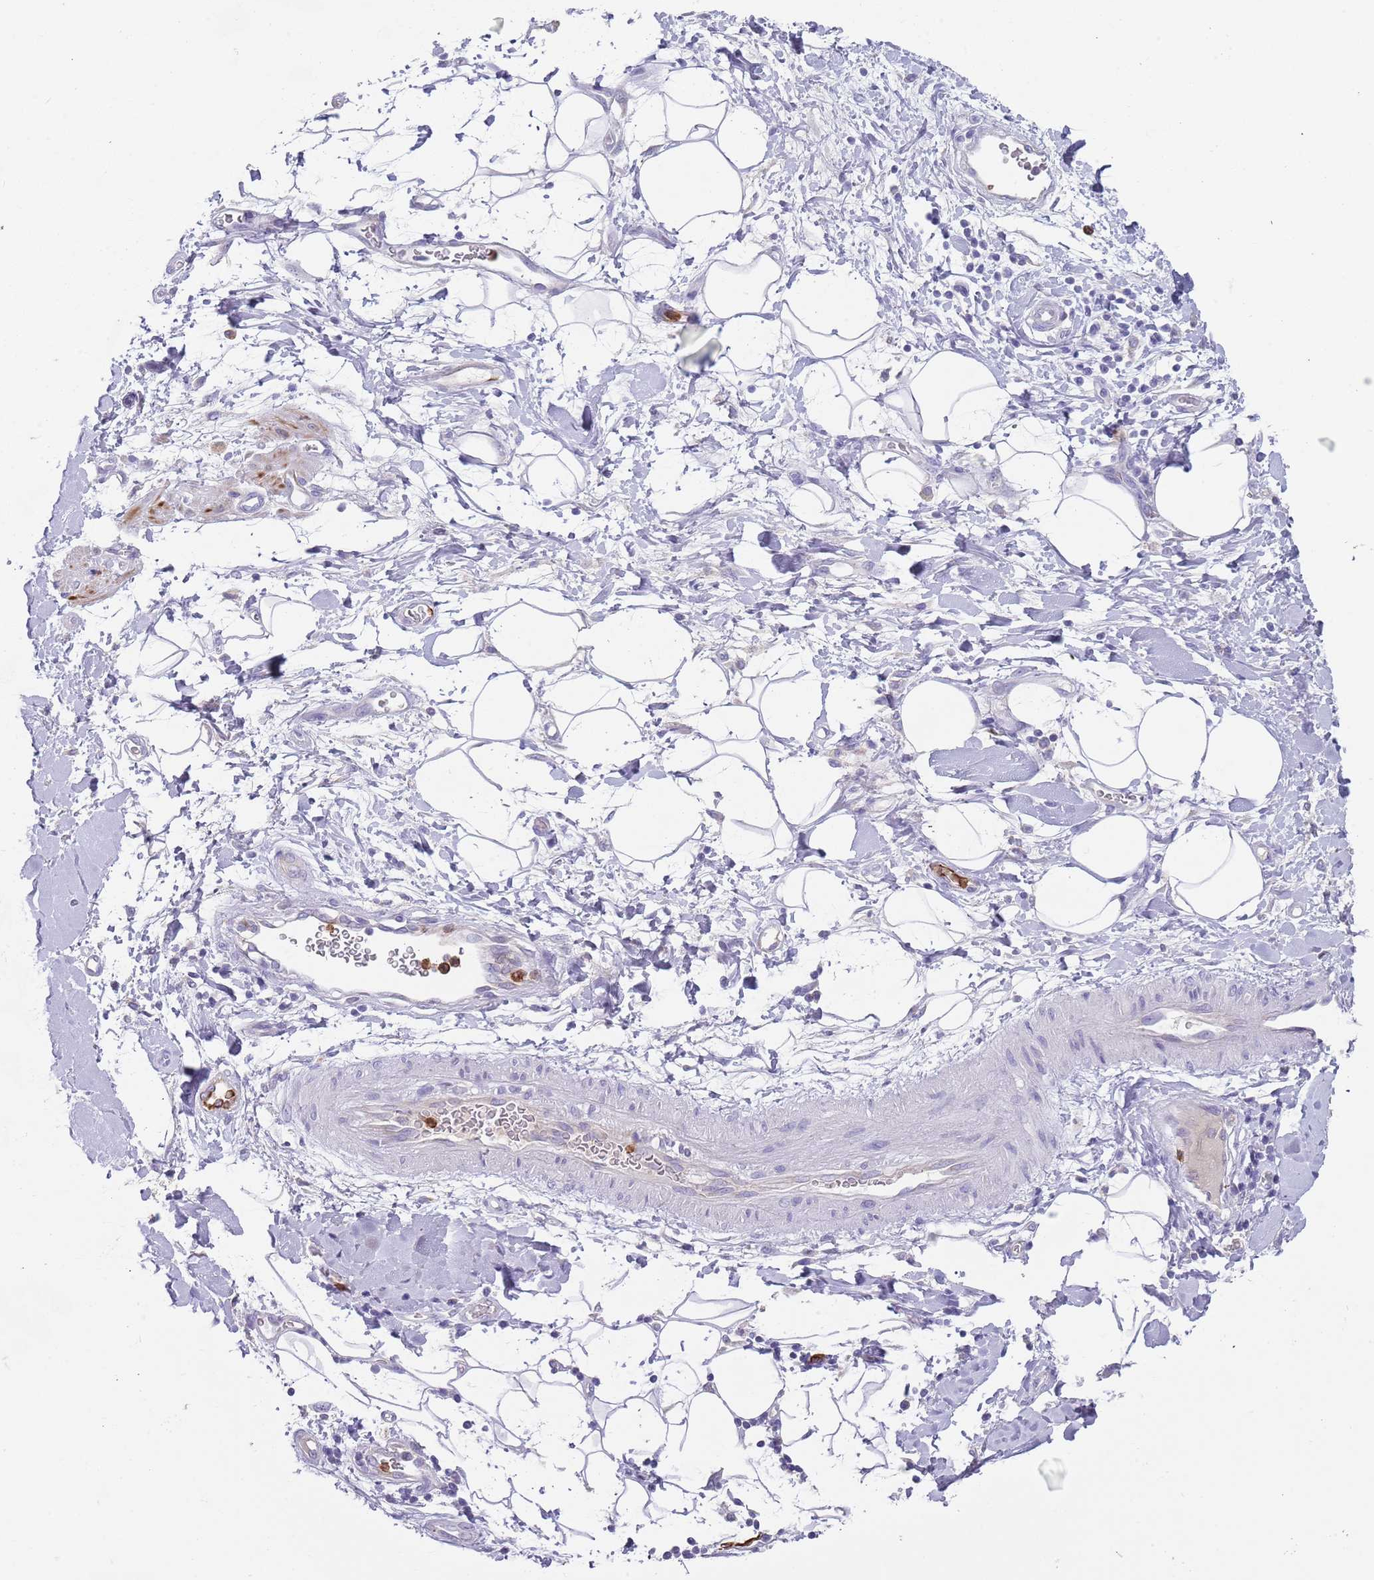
{"staining": {"intensity": "negative", "quantity": "none", "location": "none"}, "tissue": "adipose tissue", "cell_type": "Adipocytes", "image_type": "normal", "snomed": [{"axis": "morphology", "description": "Normal tissue, NOS"}, {"axis": "morphology", "description": "Adenocarcinoma, NOS"}, {"axis": "topography", "description": "Pancreas"}, {"axis": "topography", "description": "Peripheral nerve tissue"}], "caption": "The immunohistochemistry (IHC) histopathology image has no significant positivity in adipocytes of adipose tissue. (Immunohistochemistry, brightfield microscopy, high magnification).", "gene": "TMEM251", "patient": {"sex": "male", "age": 59}}